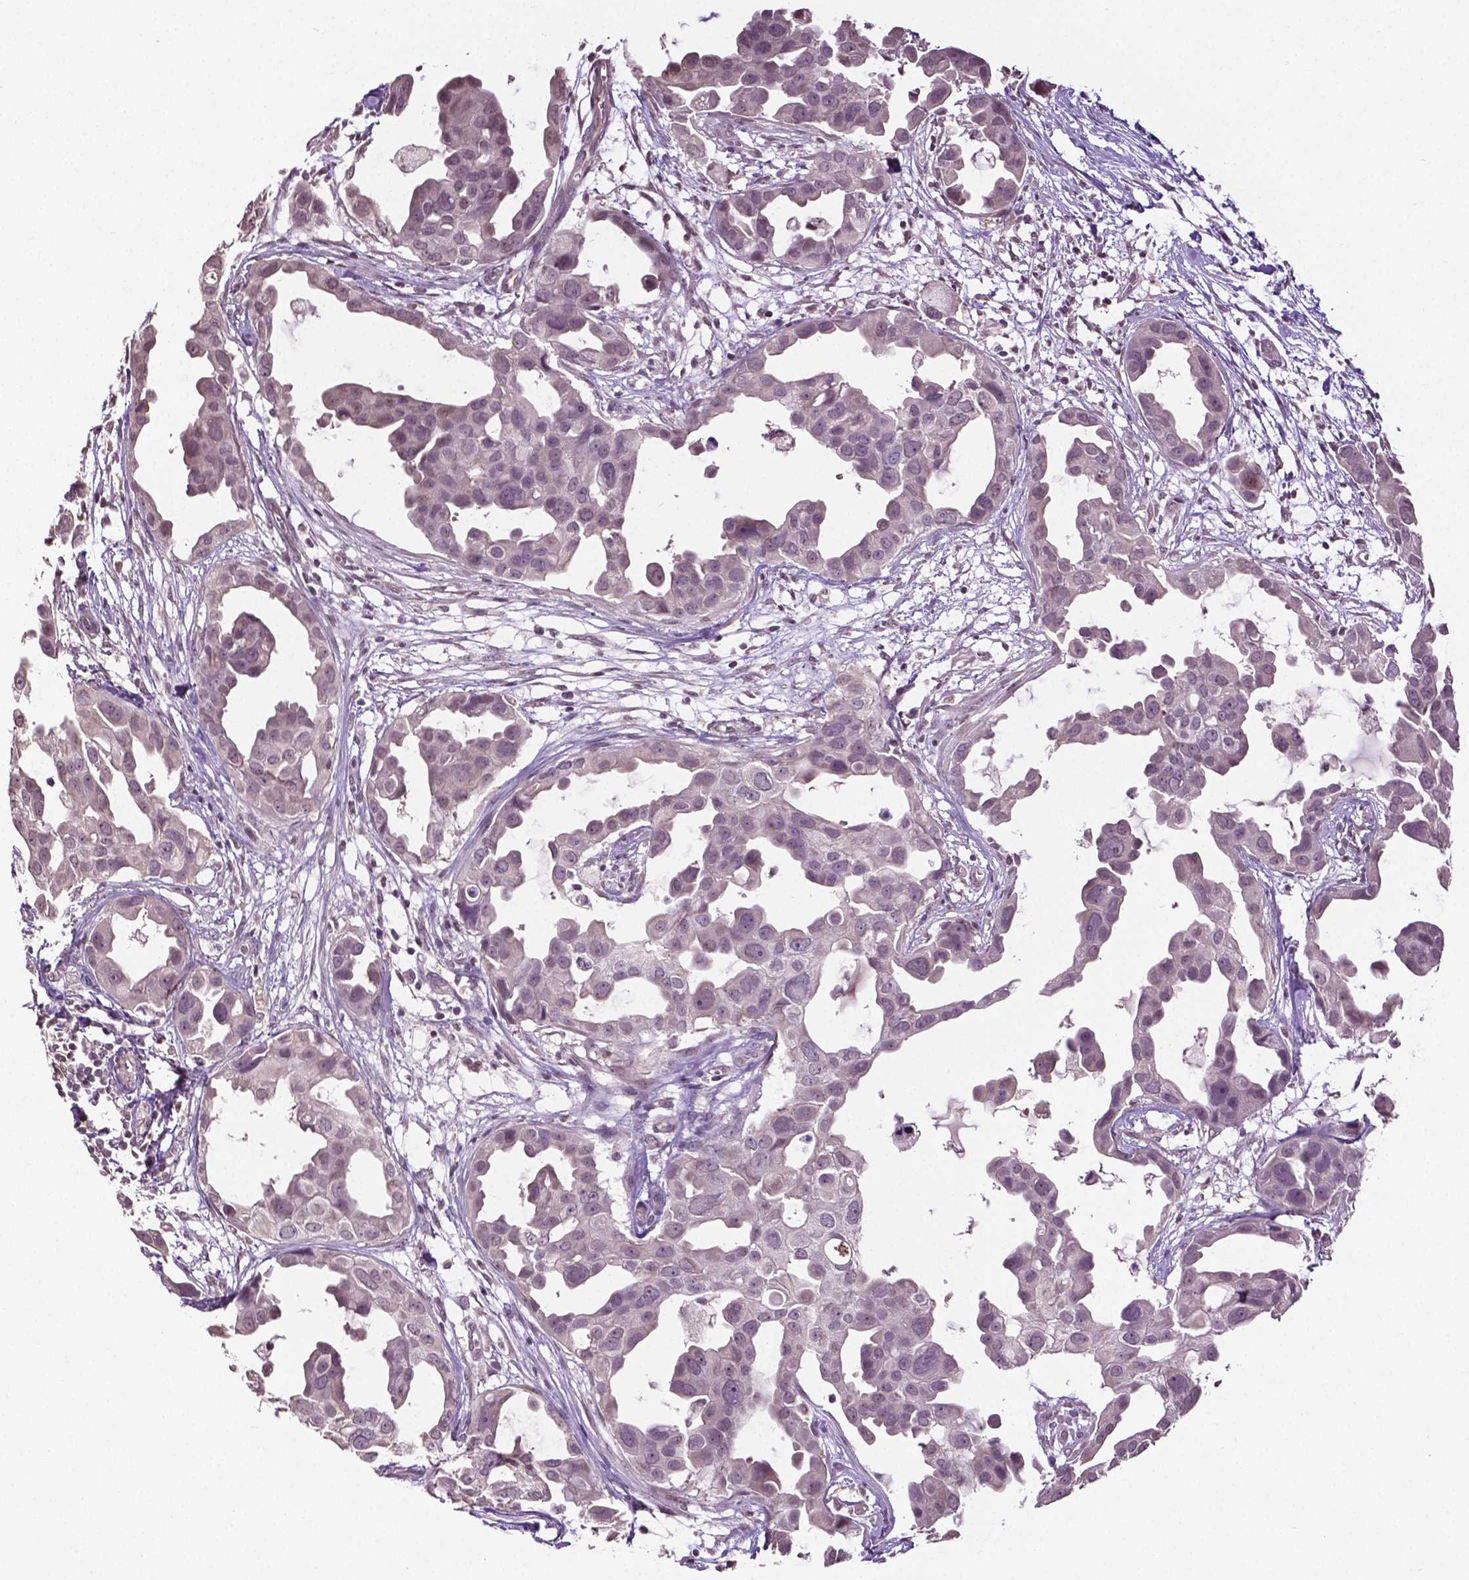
{"staining": {"intensity": "weak", "quantity": "<25%", "location": "nuclear"}, "tissue": "breast cancer", "cell_type": "Tumor cells", "image_type": "cancer", "snomed": [{"axis": "morphology", "description": "Duct carcinoma"}, {"axis": "topography", "description": "Breast"}], "caption": "Breast cancer (infiltrating ductal carcinoma) was stained to show a protein in brown. There is no significant staining in tumor cells. (DAB IHC visualized using brightfield microscopy, high magnification).", "gene": "DLX5", "patient": {"sex": "female", "age": 38}}